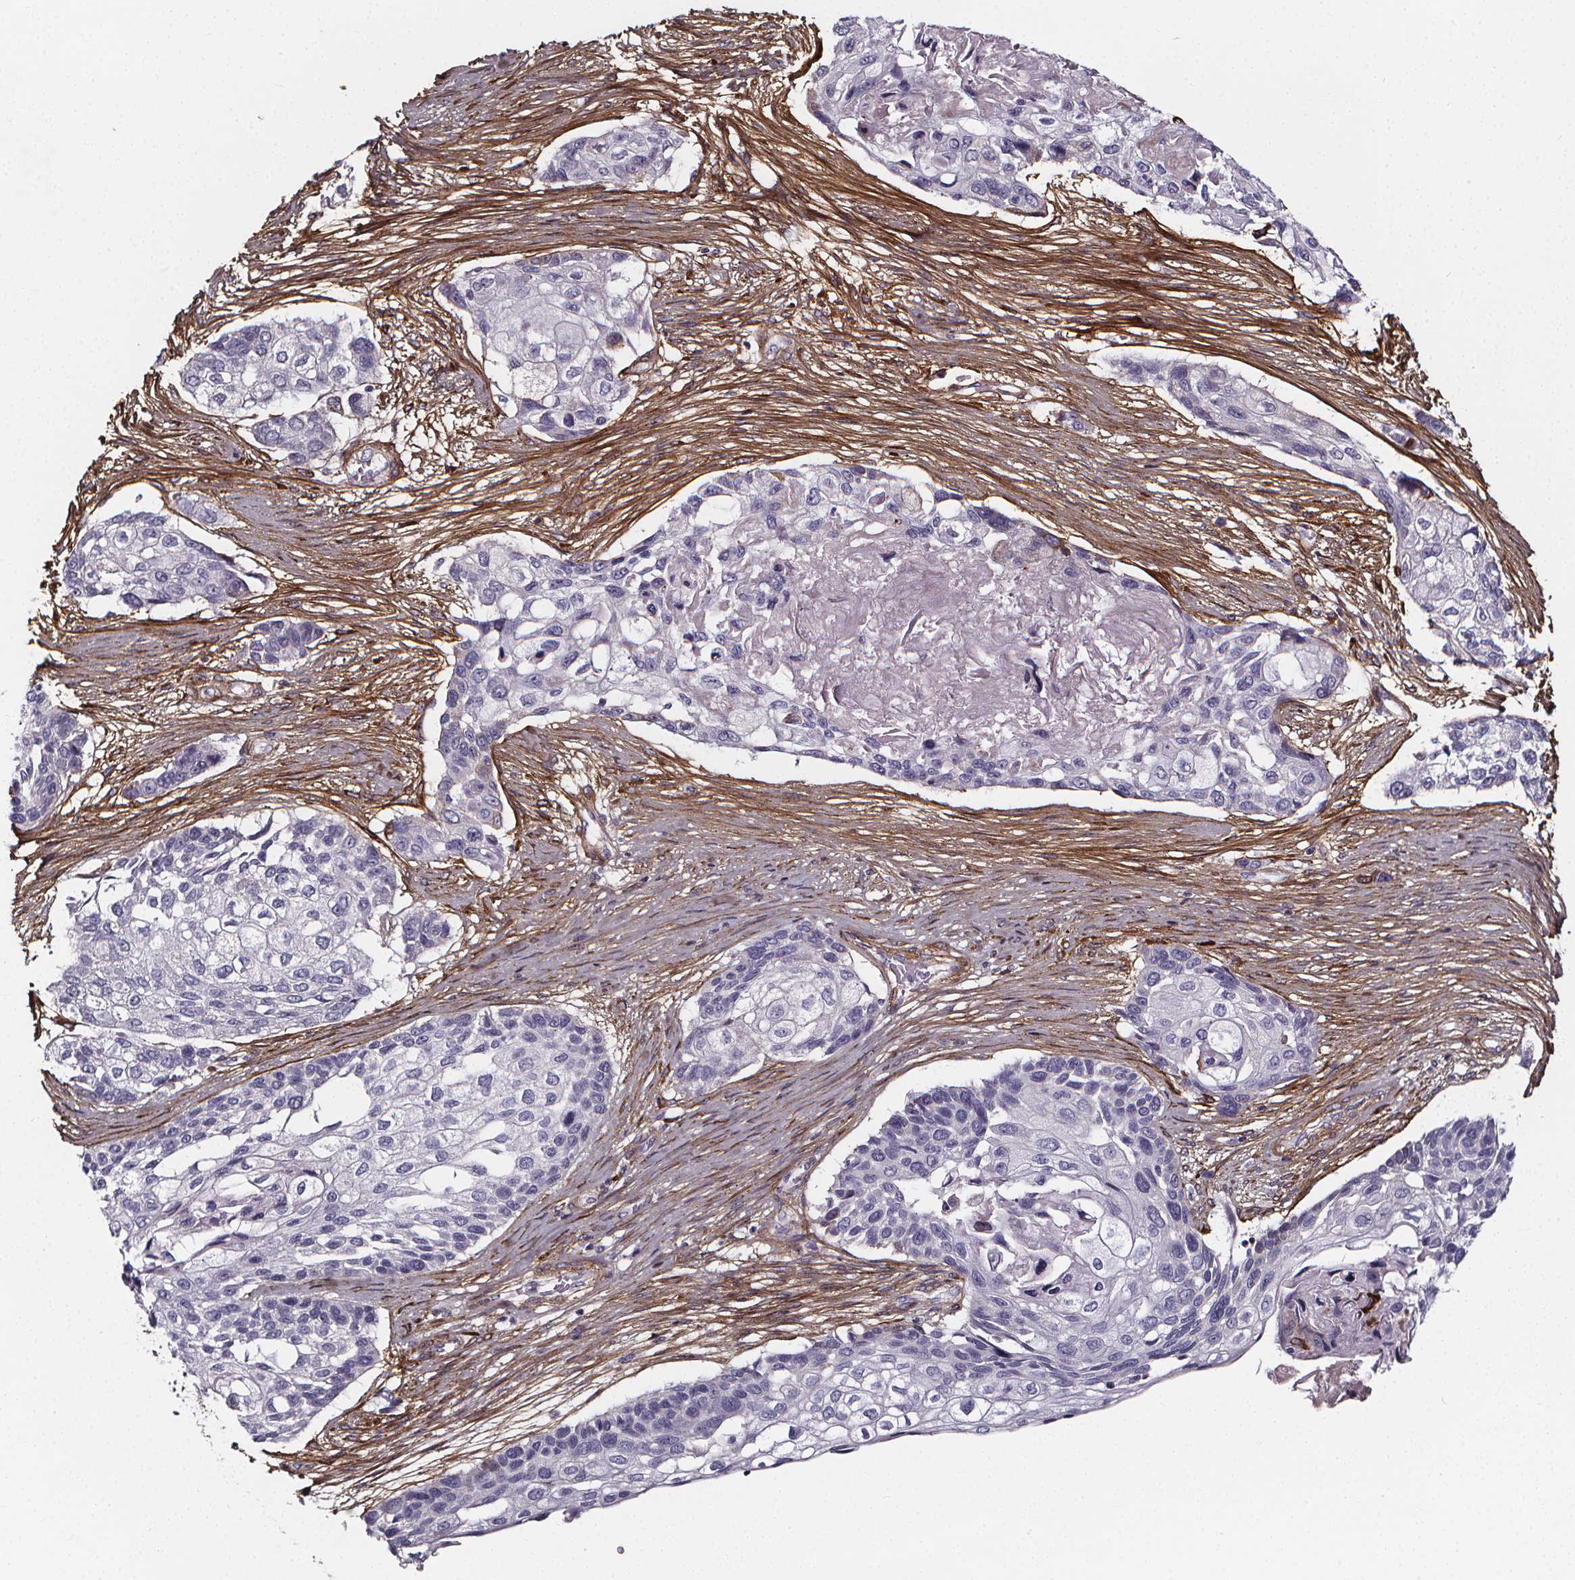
{"staining": {"intensity": "negative", "quantity": "none", "location": "none"}, "tissue": "lung cancer", "cell_type": "Tumor cells", "image_type": "cancer", "snomed": [{"axis": "morphology", "description": "Squamous cell carcinoma, NOS"}, {"axis": "topography", "description": "Lung"}], "caption": "High magnification brightfield microscopy of lung cancer (squamous cell carcinoma) stained with DAB (brown) and counterstained with hematoxylin (blue): tumor cells show no significant expression.", "gene": "AEBP1", "patient": {"sex": "male", "age": 69}}